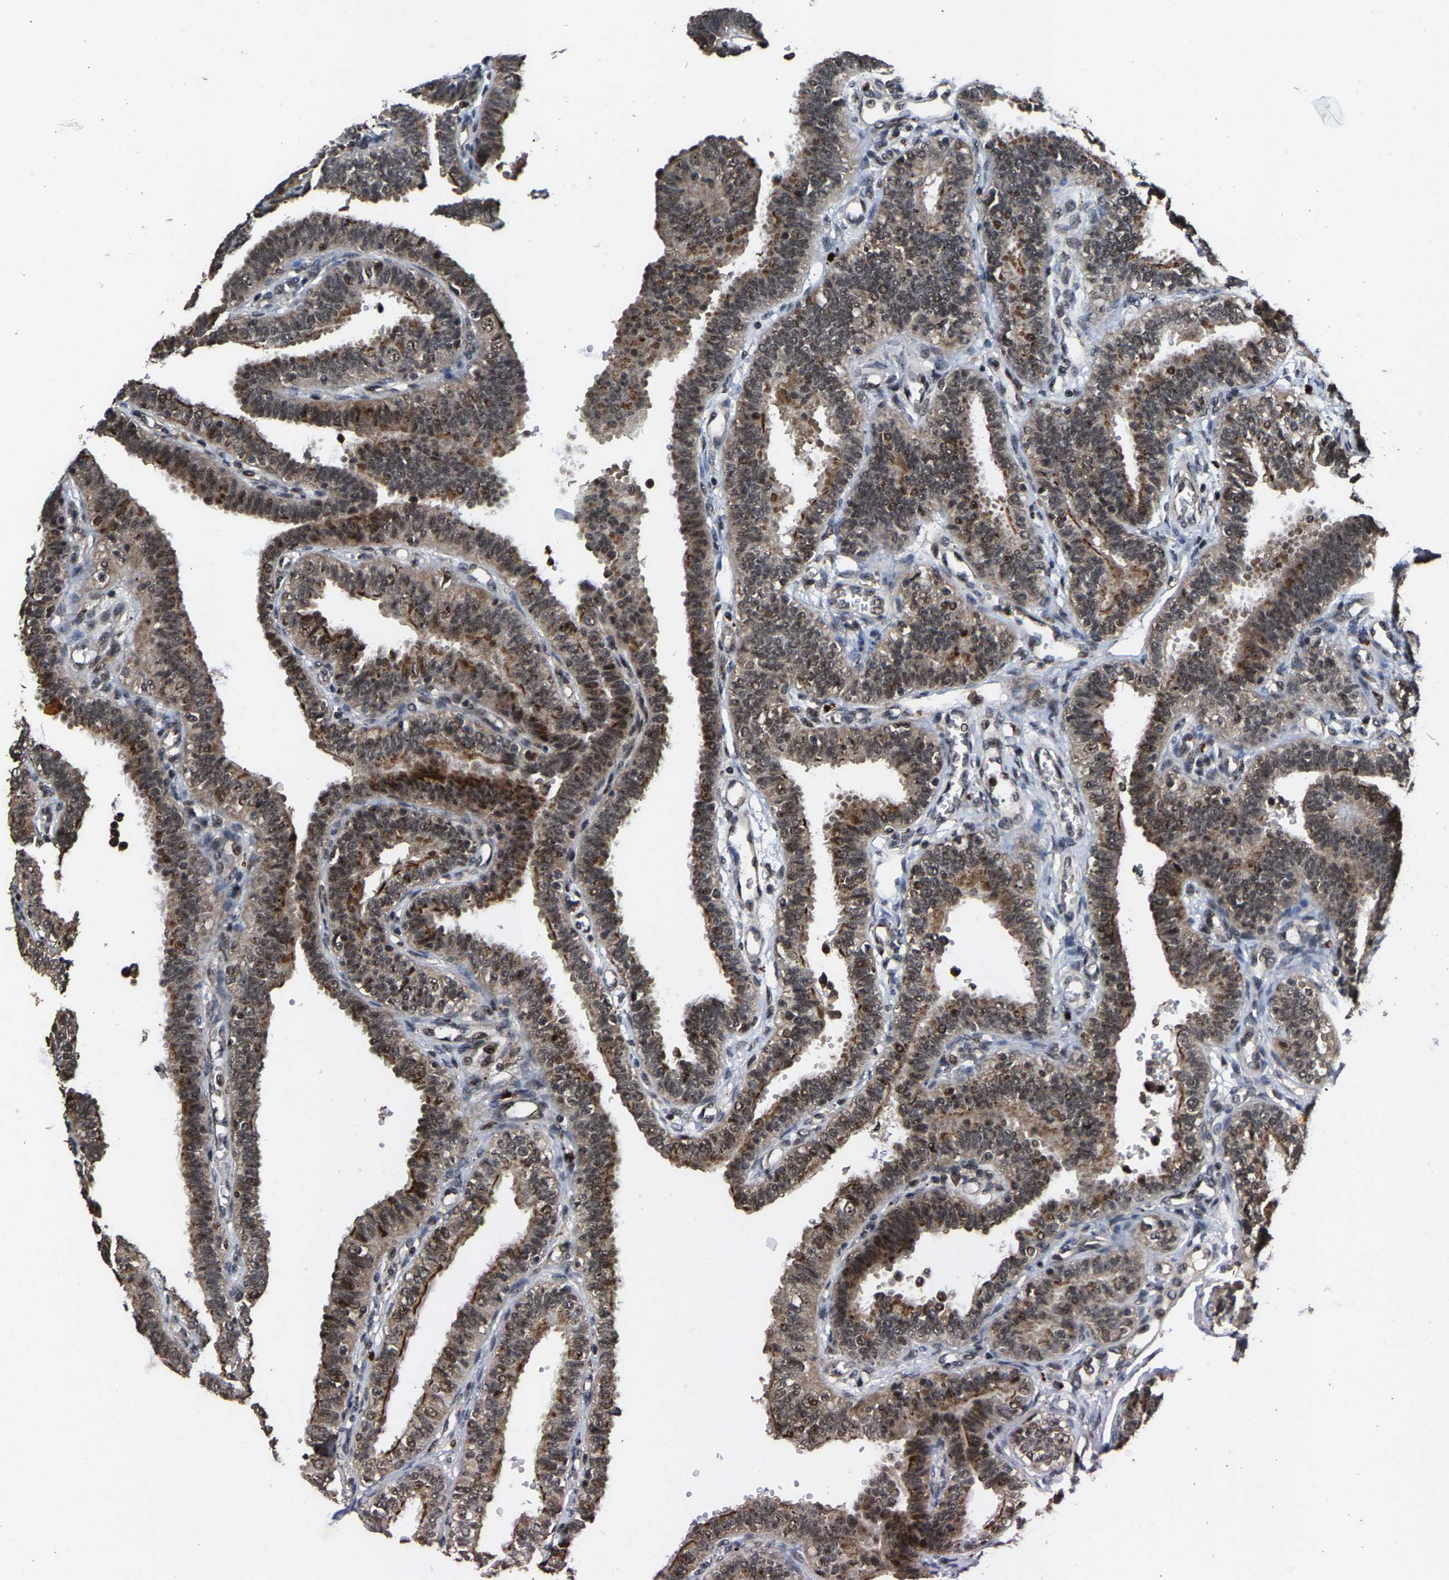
{"staining": {"intensity": "moderate", "quantity": ">75%", "location": "cytoplasmic/membranous"}, "tissue": "fallopian tube", "cell_type": "Glandular cells", "image_type": "normal", "snomed": [{"axis": "morphology", "description": "Normal tissue, NOS"}, {"axis": "topography", "description": "Fallopian tube"}, {"axis": "topography", "description": "Placenta"}], "caption": "Fallopian tube was stained to show a protein in brown. There is medium levels of moderate cytoplasmic/membranous expression in about >75% of glandular cells. (DAB (3,3'-diaminobenzidine) IHC with brightfield microscopy, high magnification).", "gene": "HAUS6", "patient": {"sex": "female", "age": 34}}